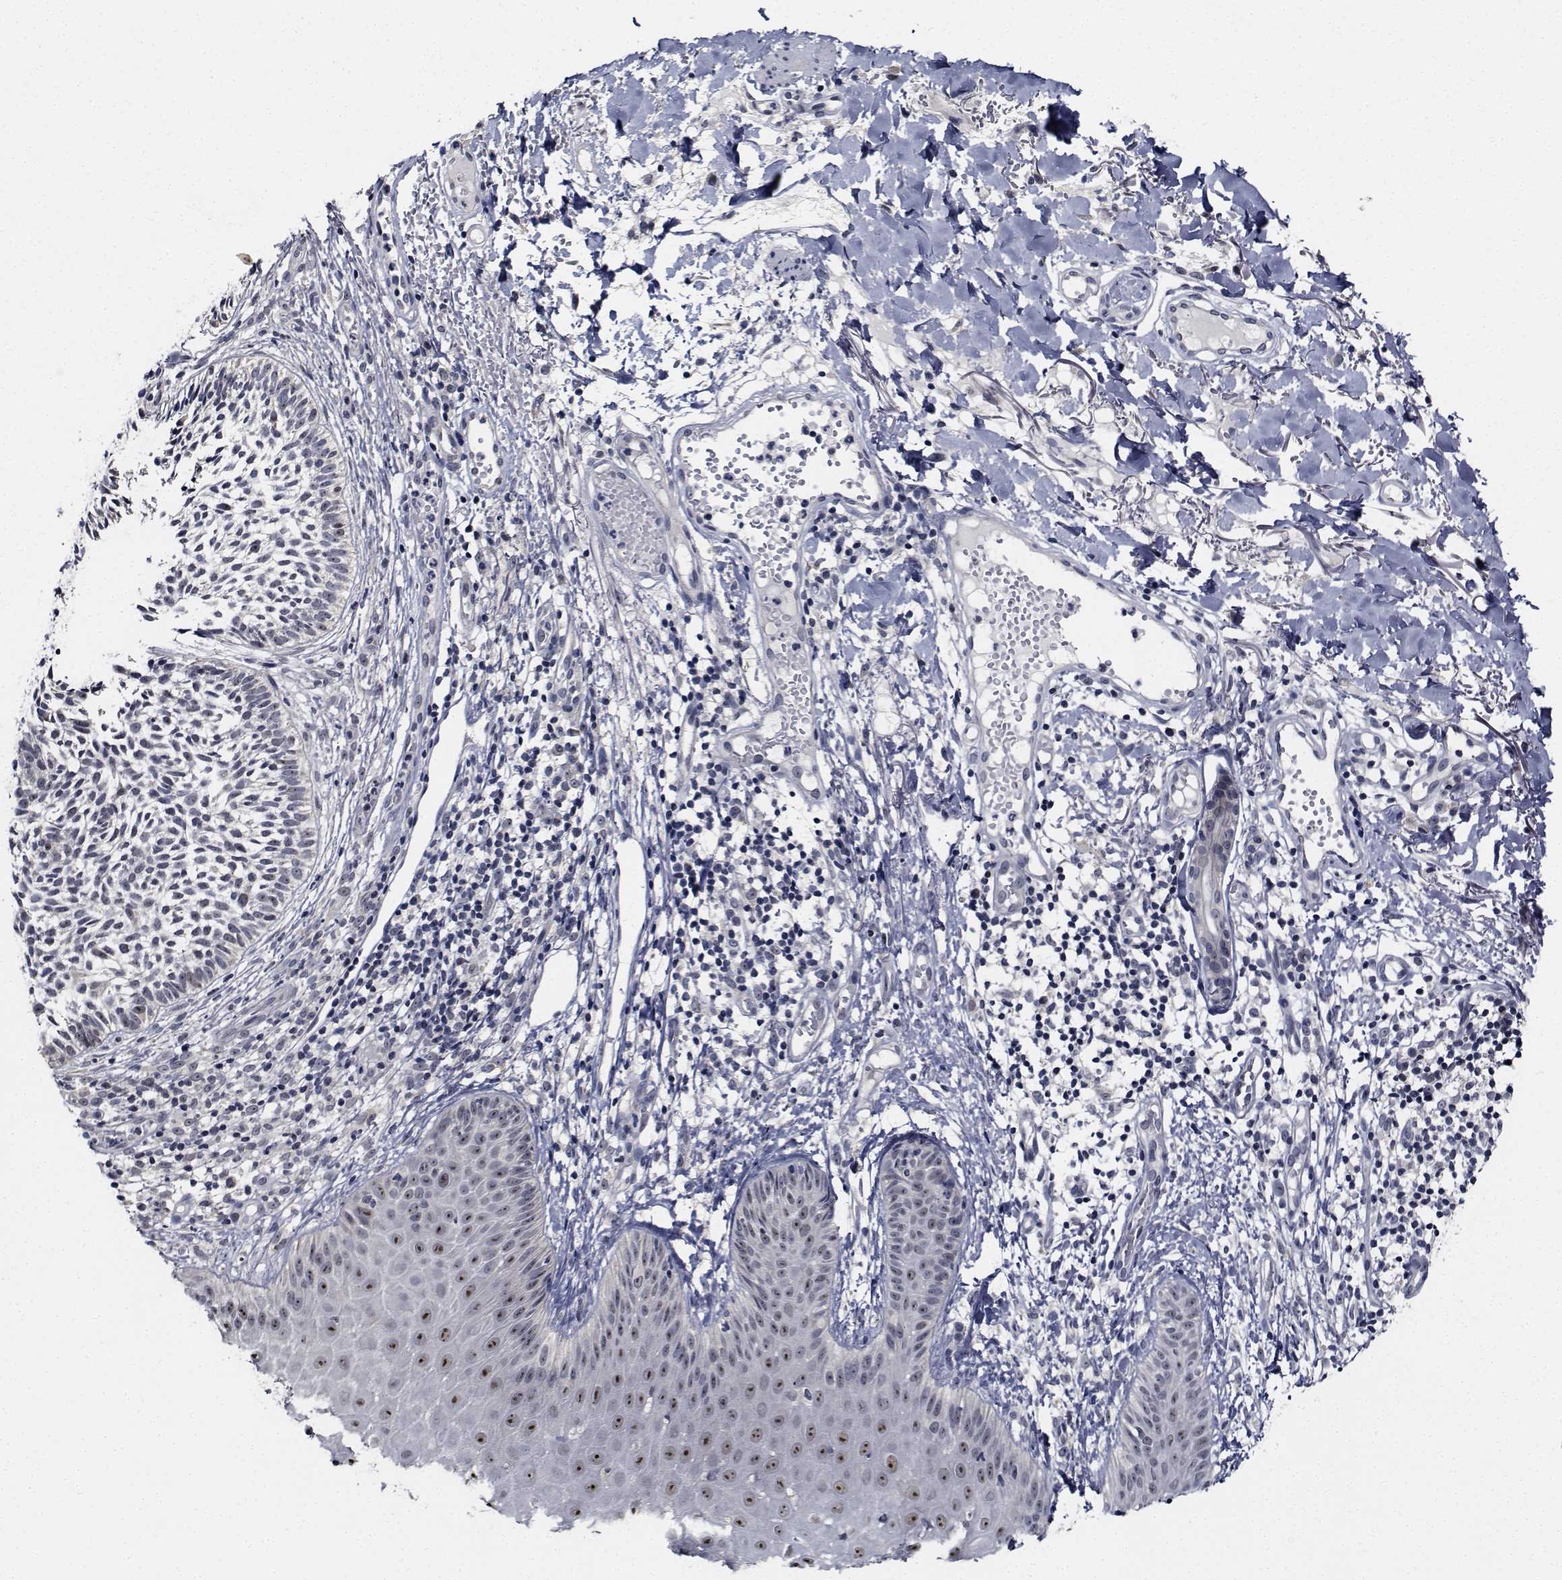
{"staining": {"intensity": "weak", "quantity": "<25%", "location": "nuclear"}, "tissue": "skin cancer", "cell_type": "Tumor cells", "image_type": "cancer", "snomed": [{"axis": "morphology", "description": "Basal cell carcinoma"}, {"axis": "topography", "description": "Skin"}], "caption": "Immunohistochemistry of human skin cancer (basal cell carcinoma) shows no positivity in tumor cells.", "gene": "NVL", "patient": {"sex": "male", "age": 78}}